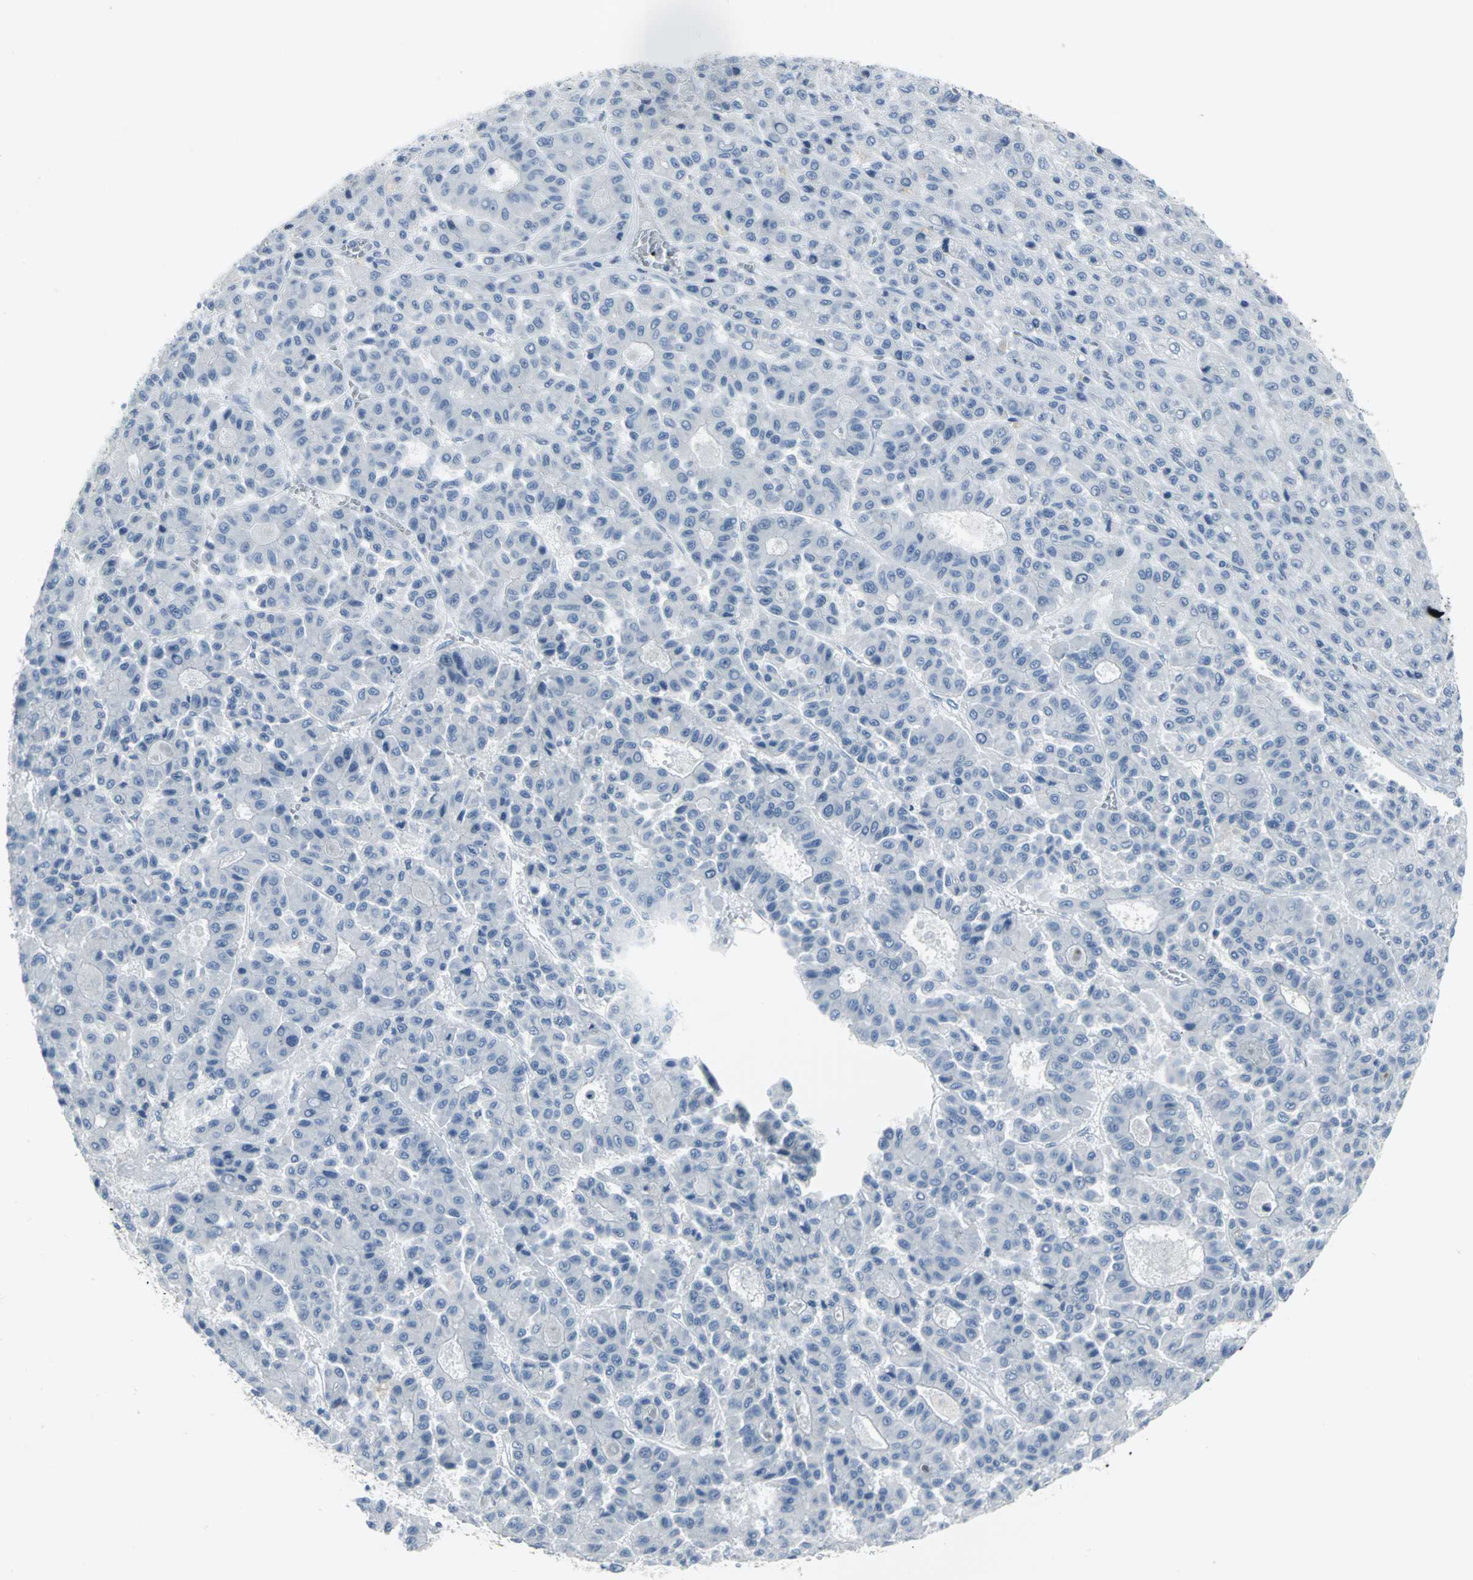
{"staining": {"intensity": "negative", "quantity": "none", "location": "none"}, "tissue": "liver cancer", "cell_type": "Tumor cells", "image_type": "cancer", "snomed": [{"axis": "morphology", "description": "Carcinoma, Hepatocellular, NOS"}, {"axis": "topography", "description": "Liver"}], "caption": "Hepatocellular carcinoma (liver) was stained to show a protein in brown. There is no significant staining in tumor cells.", "gene": "MCM3", "patient": {"sex": "male", "age": 70}}